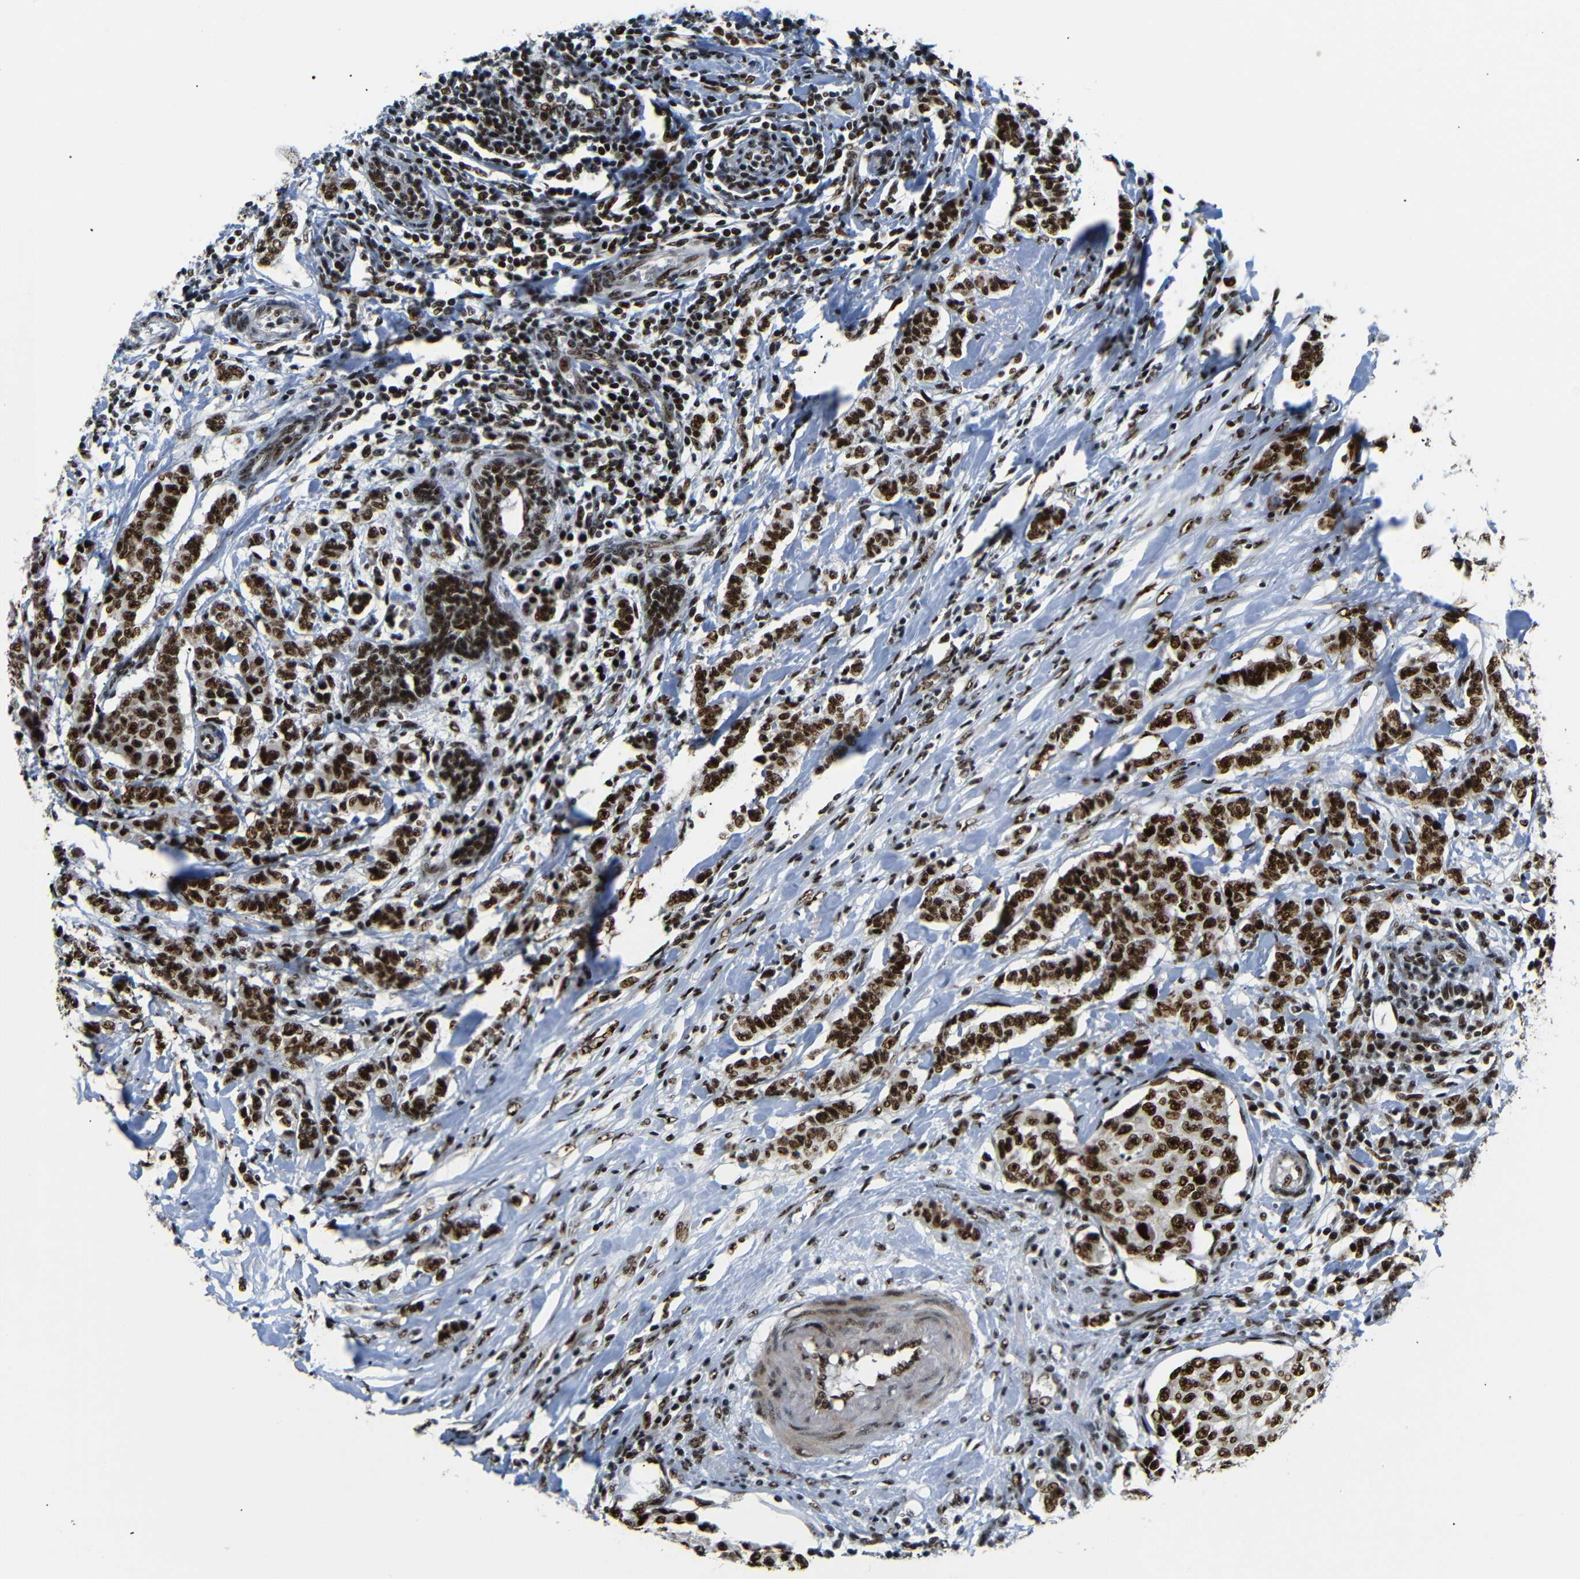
{"staining": {"intensity": "strong", "quantity": ">75%", "location": "nuclear"}, "tissue": "breast cancer", "cell_type": "Tumor cells", "image_type": "cancer", "snomed": [{"axis": "morphology", "description": "Duct carcinoma"}, {"axis": "topography", "description": "Breast"}], "caption": "Protein expression analysis of breast cancer (intraductal carcinoma) demonstrates strong nuclear expression in about >75% of tumor cells.", "gene": "SETDB2", "patient": {"sex": "female", "age": 40}}